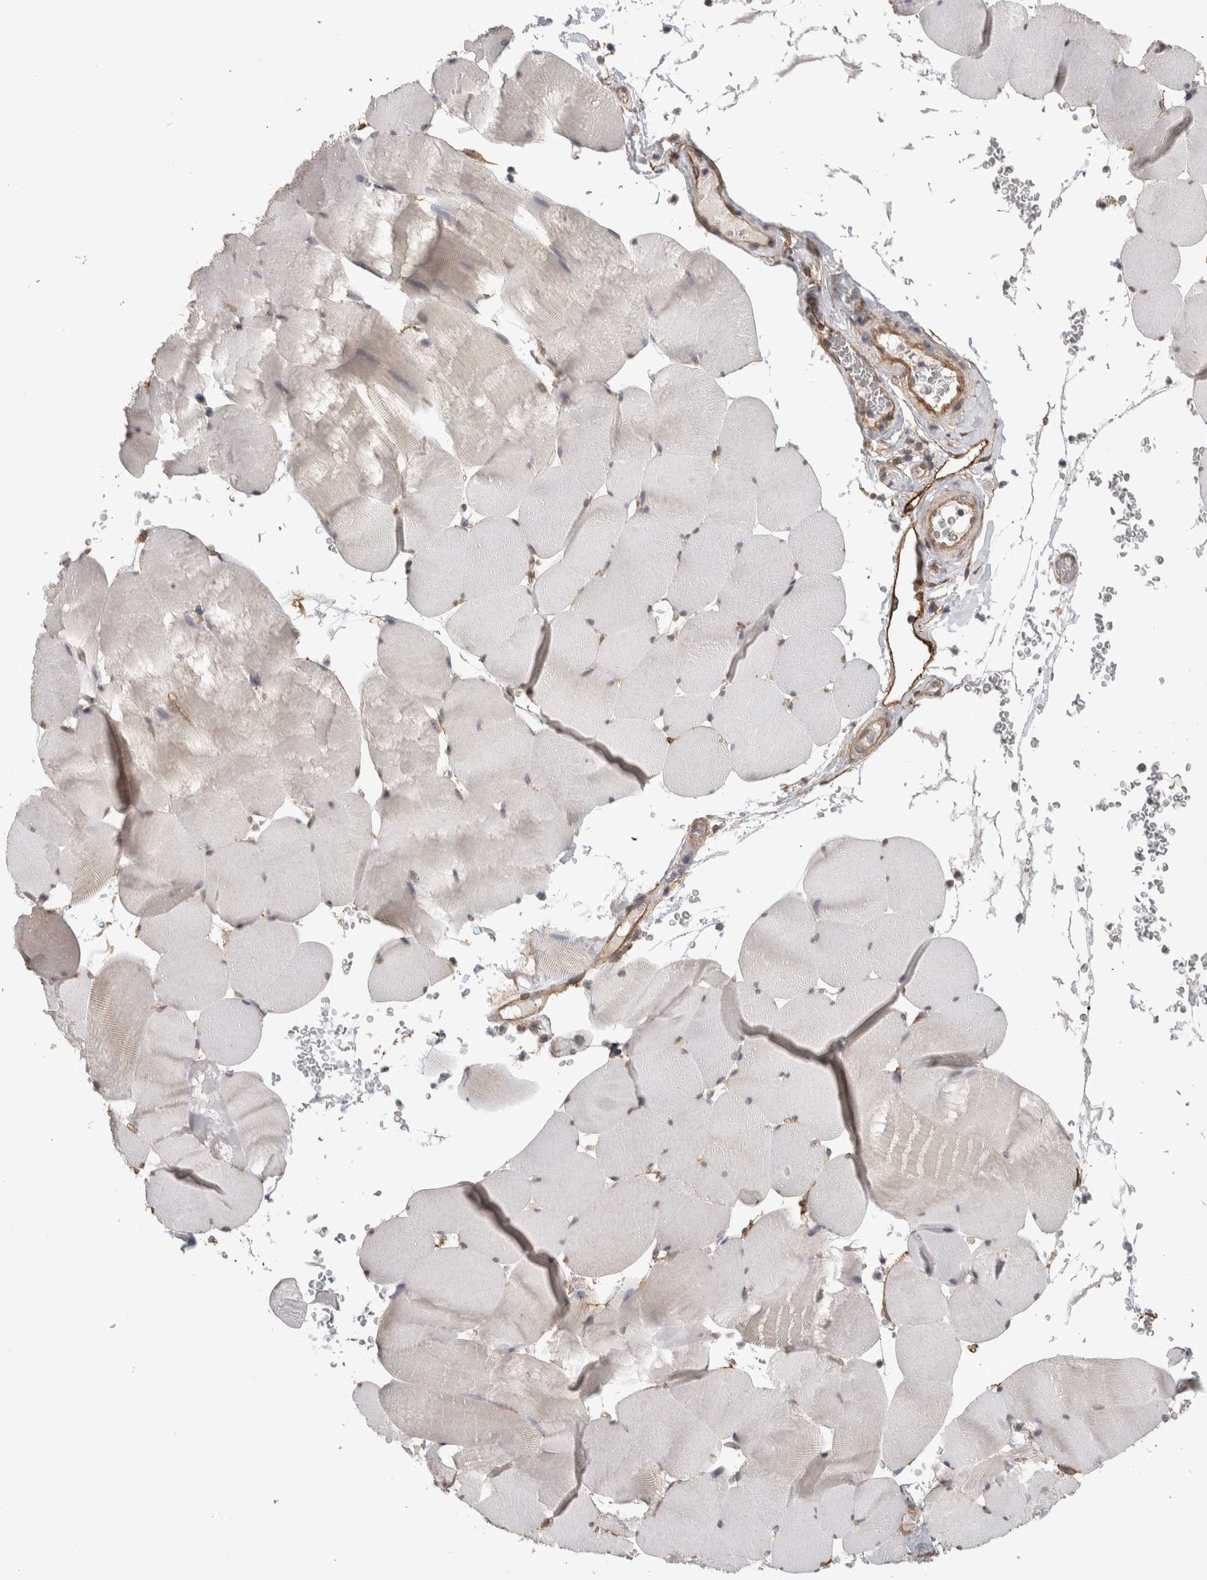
{"staining": {"intensity": "negative", "quantity": "none", "location": "none"}, "tissue": "skeletal muscle", "cell_type": "Myocytes", "image_type": "normal", "snomed": [{"axis": "morphology", "description": "Normal tissue, NOS"}, {"axis": "topography", "description": "Skeletal muscle"}], "caption": "IHC of normal human skeletal muscle demonstrates no positivity in myocytes. Brightfield microscopy of IHC stained with DAB (3,3'-diaminobenzidine) (brown) and hematoxylin (blue), captured at high magnification.", "gene": "RECK", "patient": {"sex": "male", "age": 62}}